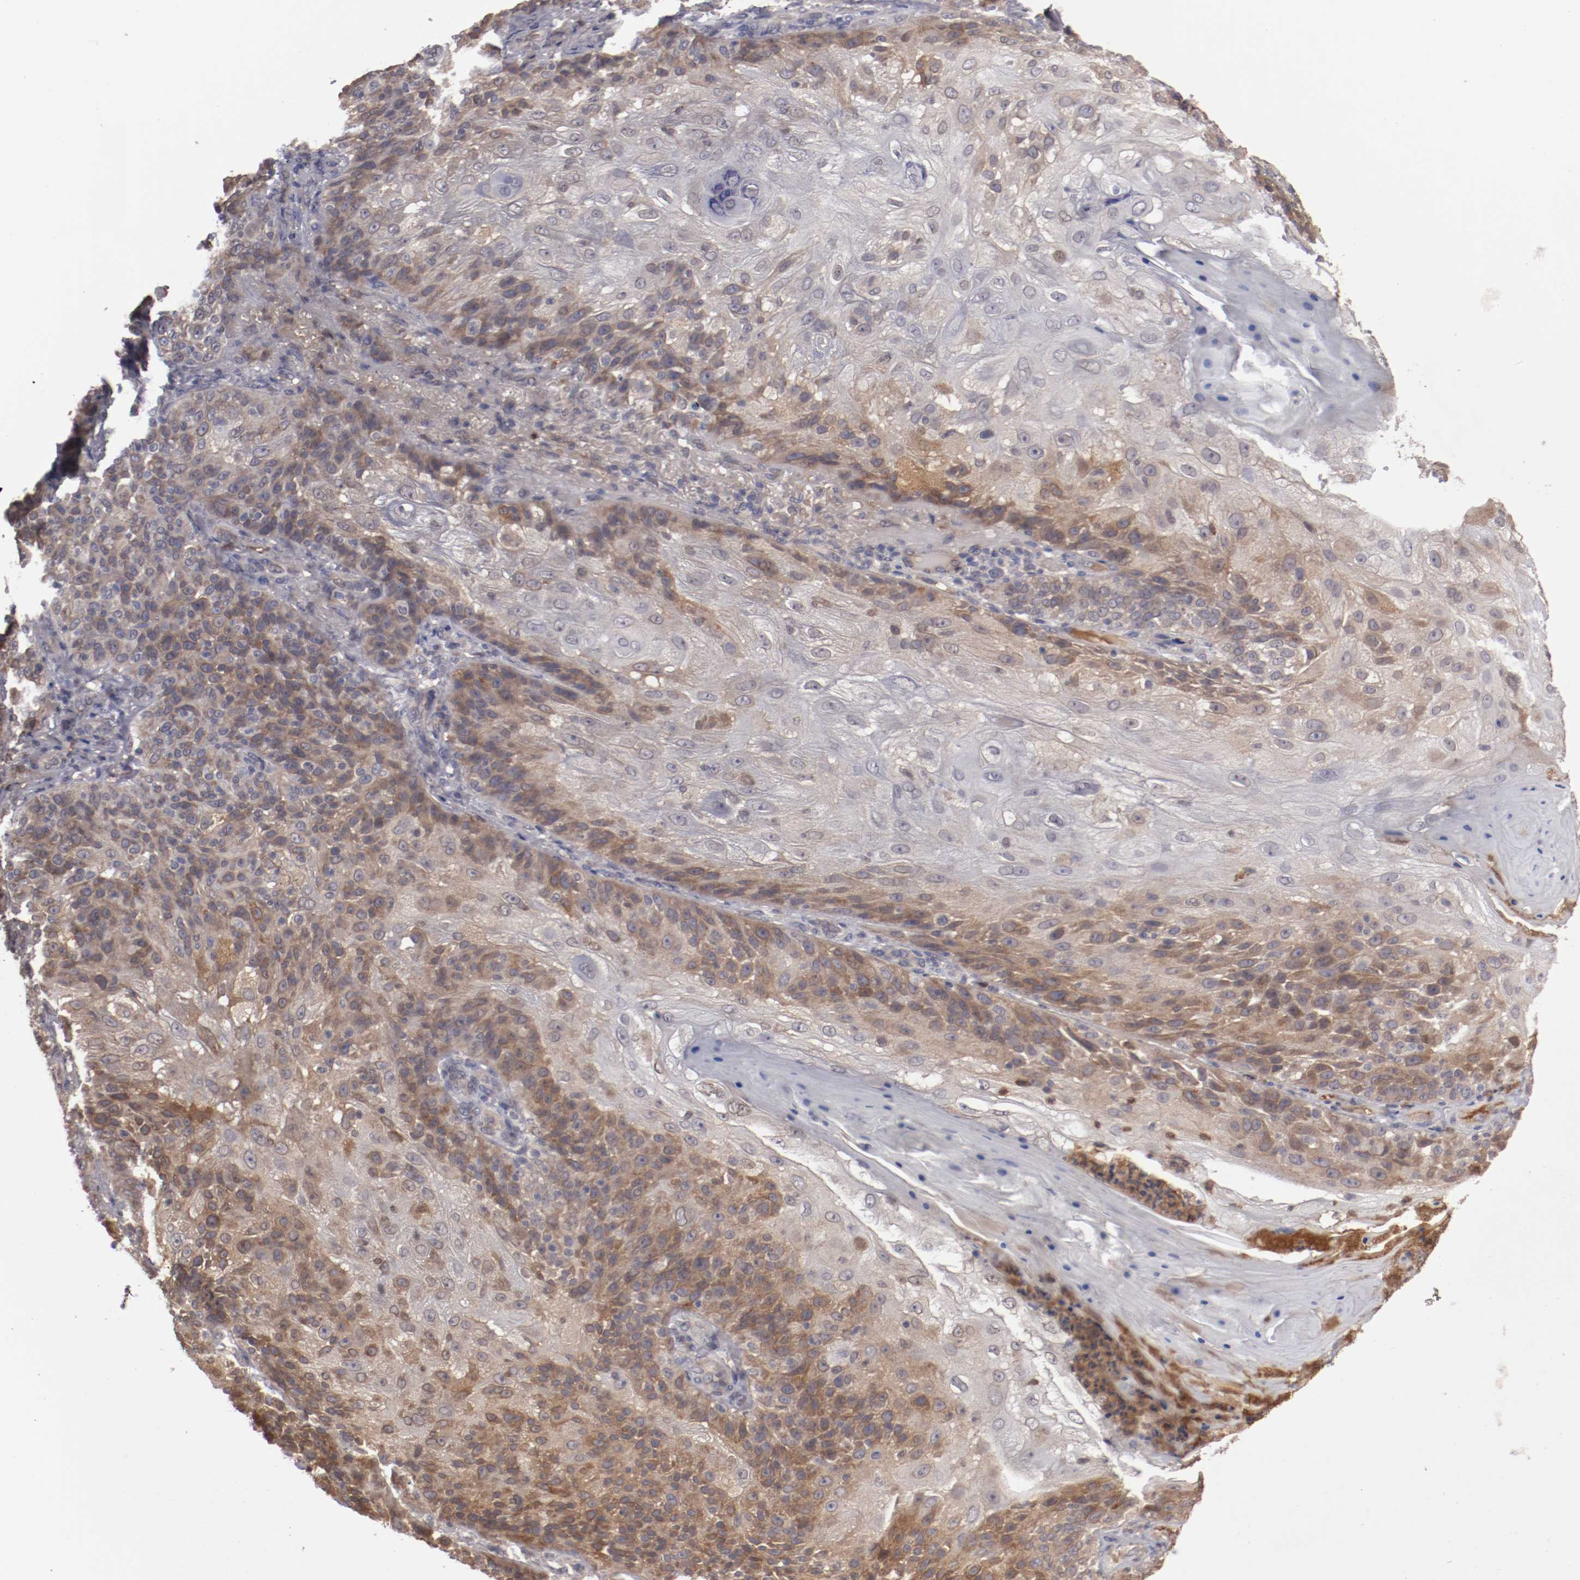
{"staining": {"intensity": "weak", "quantity": ">75%", "location": "cytoplasmic/membranous"}, "tissue": "skin cancer", "cell_type": "Tumor cells", "image_type": "cancer", "snomed": [{"axis": "morphology", "description": "Normal tissue, NOS"}, {"axis": "morphology", "description": "Squamous cell carcinoma, NOS"}, {"axis": "topography", "description": "Skin"}], "caption": "Skin cancer (squamous cell carcinoma) tissue reveals weak cytoplasmic/membranous staining in about >75% of tumor cells", "gene": "SERPINA7", "patient": {"sex": "female", "age": 83}}